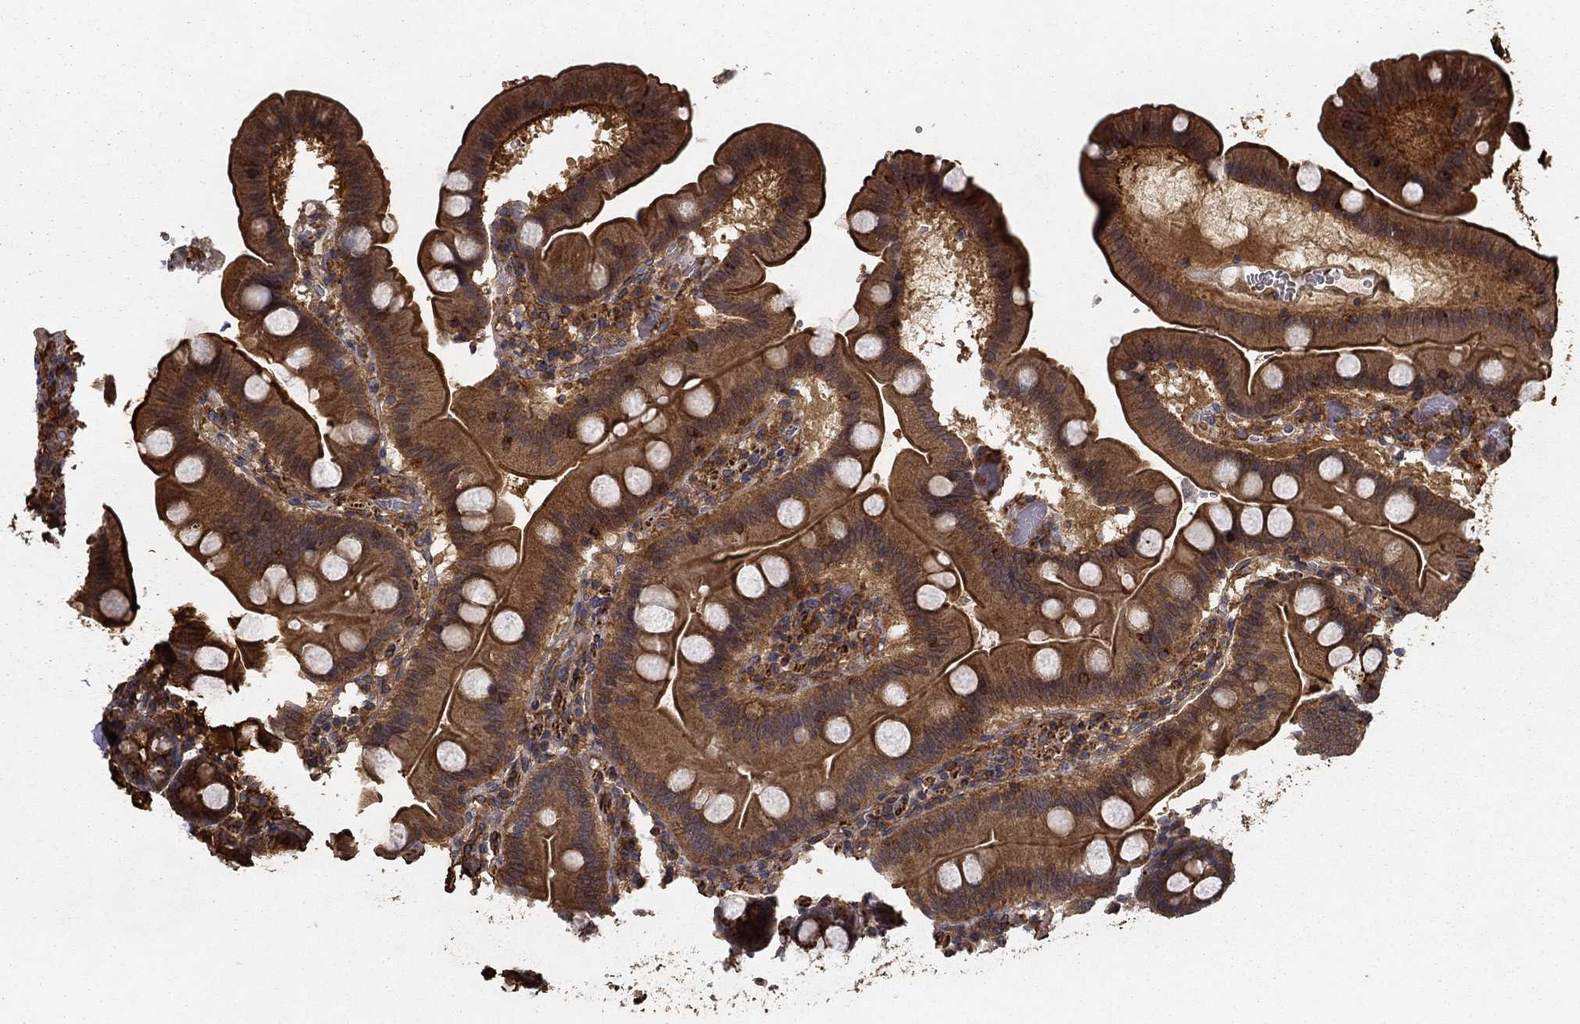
{"staining": {"intensity": "moderate", "quantity": "25%-75%", "location": "cytoplasmic/membranous"}, "tissue": "duodenum", "cell_type": "Glandular cells", "image_type": "normal", "snomed": [{"axis": "morphology", "description": "Normal tissue, NOS"}, {"axis": "topography", "description": "Duodenum"}], "caption": "Duodenum stained with a brown dye exhibits moderate cytoplasmic/membranous positive expression in about 25%-75% of glandular cells.", "gene": "HABP4", "patient": {"sex": "male", "age": 59}}